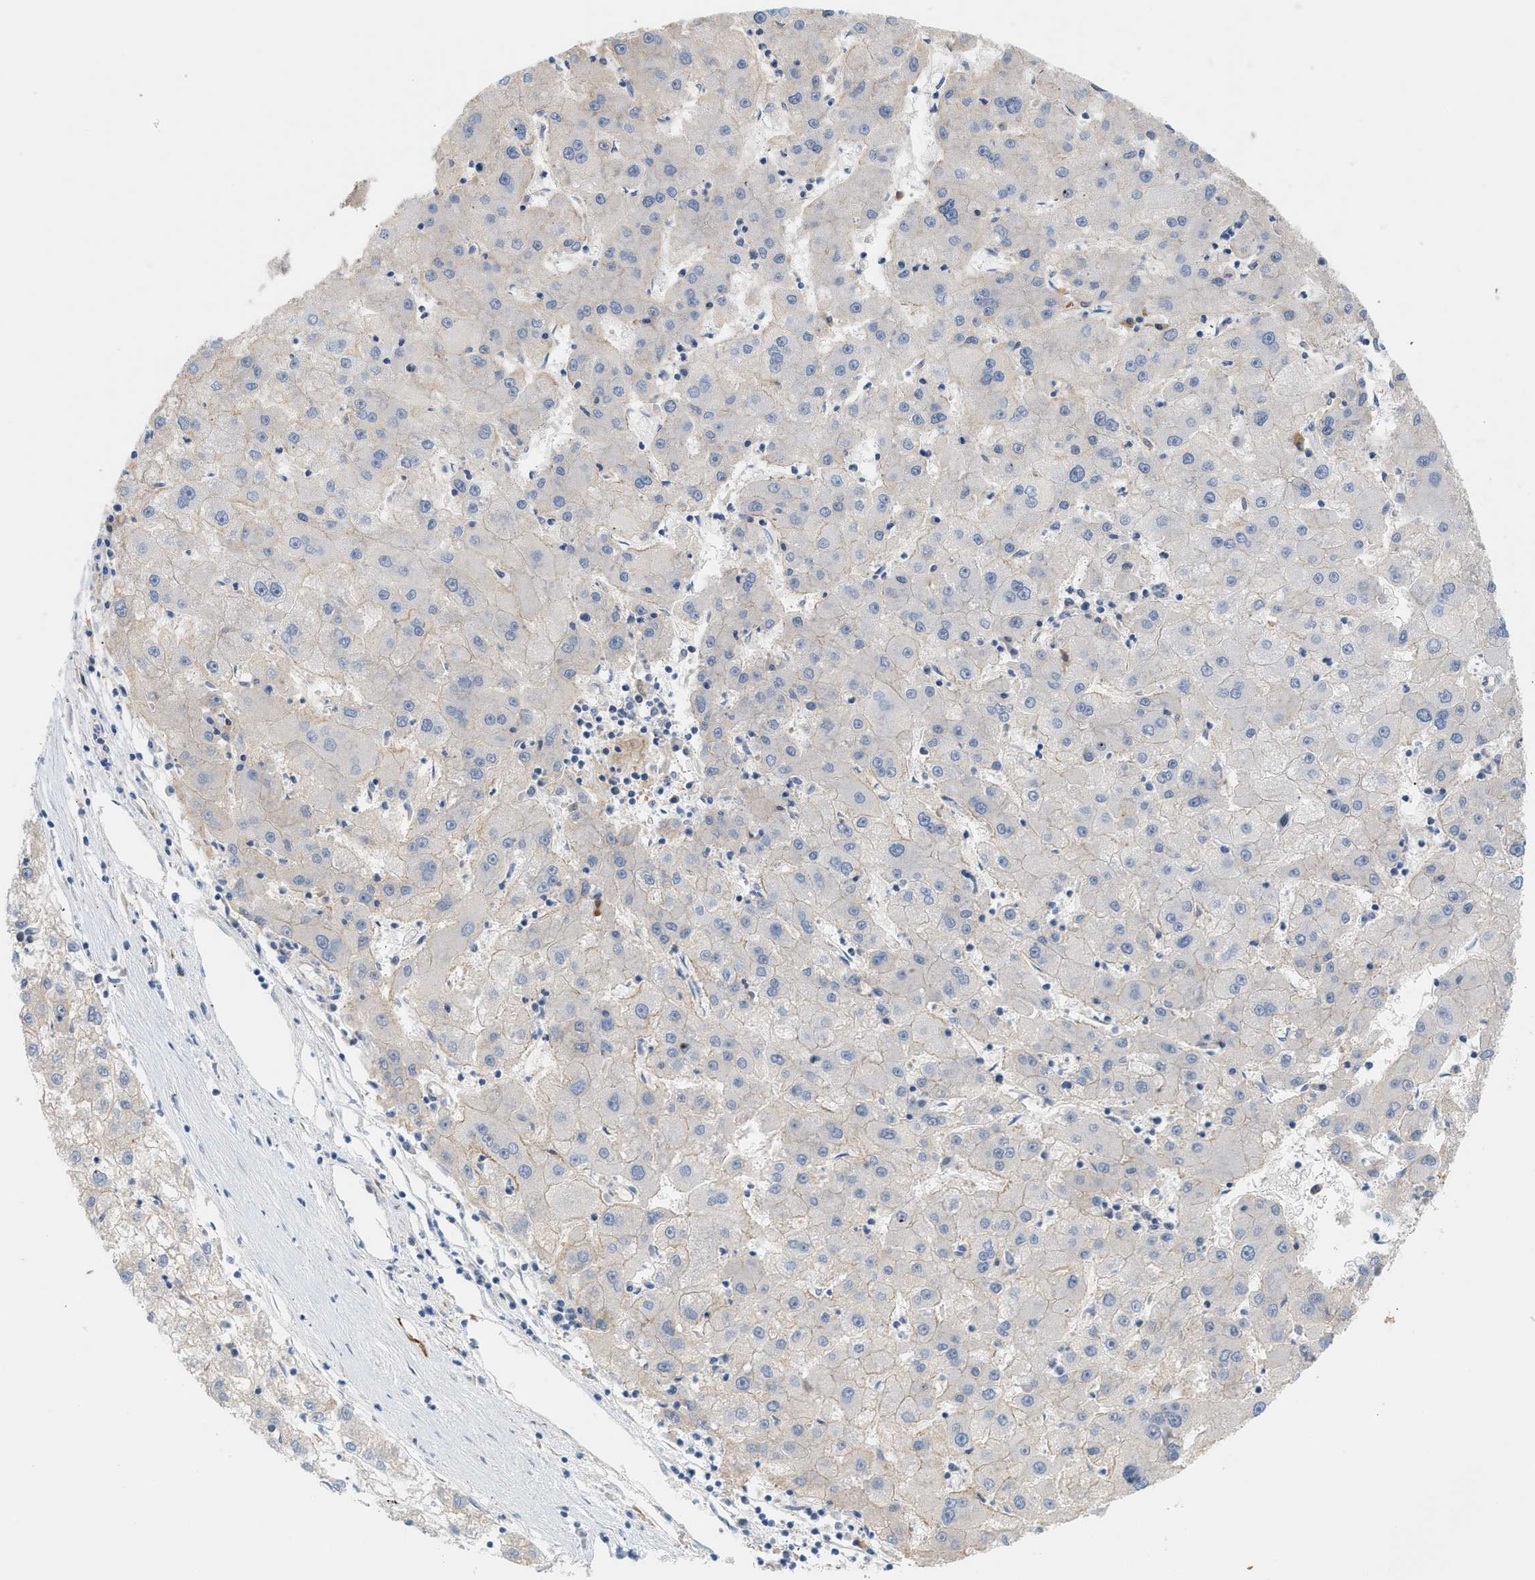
{"staining": {"intensity": "negative", "quantity": "none", "location": "none"}, "tissue": "liver cancer", "cell_type": "Tumor cells", "image_type": "cancer", "snomed": [{"axis": "morphology", "description": "Carcinoma, Hepatocellular, NOS"}, {"axis": "topography", "description": "Liver"}], "caption": "There is no significant positivity in tumor cells of liver hepatocellular carcinoma. (Stains: DAB IHC with hematoxylin counter stain, Microscopy: brightfield microscopy at high magnification).", "gene": "CTXN1", "patient": {"sex": "male", "age": 72}}